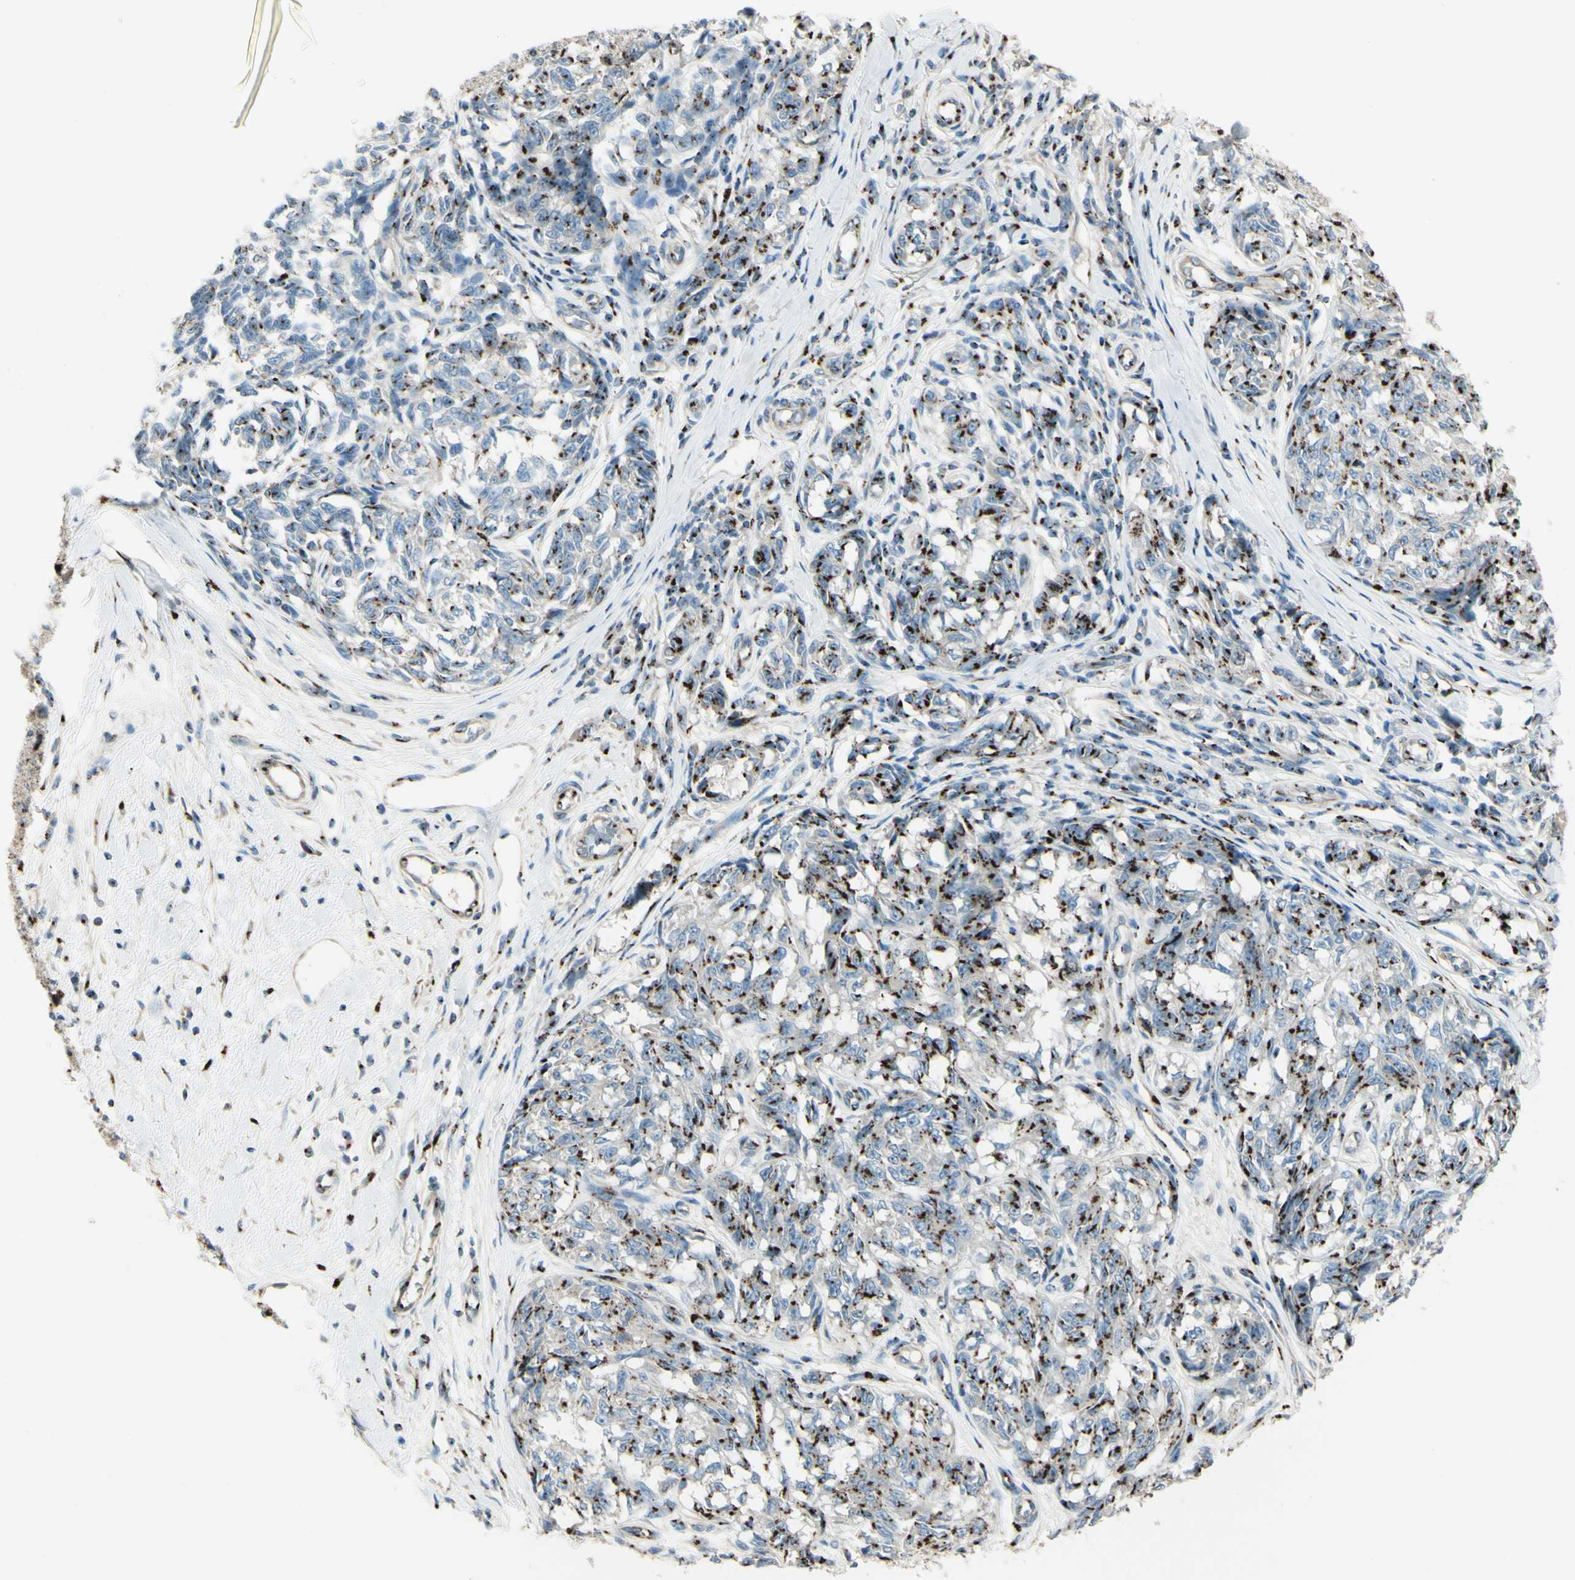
{"staining": {"intensity": "strong", "quantity": ">75%", "location": "cytoplasmic/membranous"}, "tissue": "melanoma", "cell_type": "Tumor cells", "image_type": "cancer", "snomed": [{"axis": "morphology", "description": "Malignant melanoma, NOS"}, {"axis": "topography", "description": "Skin"}], "caption": "Protein positivity by immunohistochemistry displays strong cytoplasmic/membranous positivity in about >75% of tumor cells in malignant melanoma.", "gene": "B4GALT1", "patient": {"sex": "female", "age": 64}}